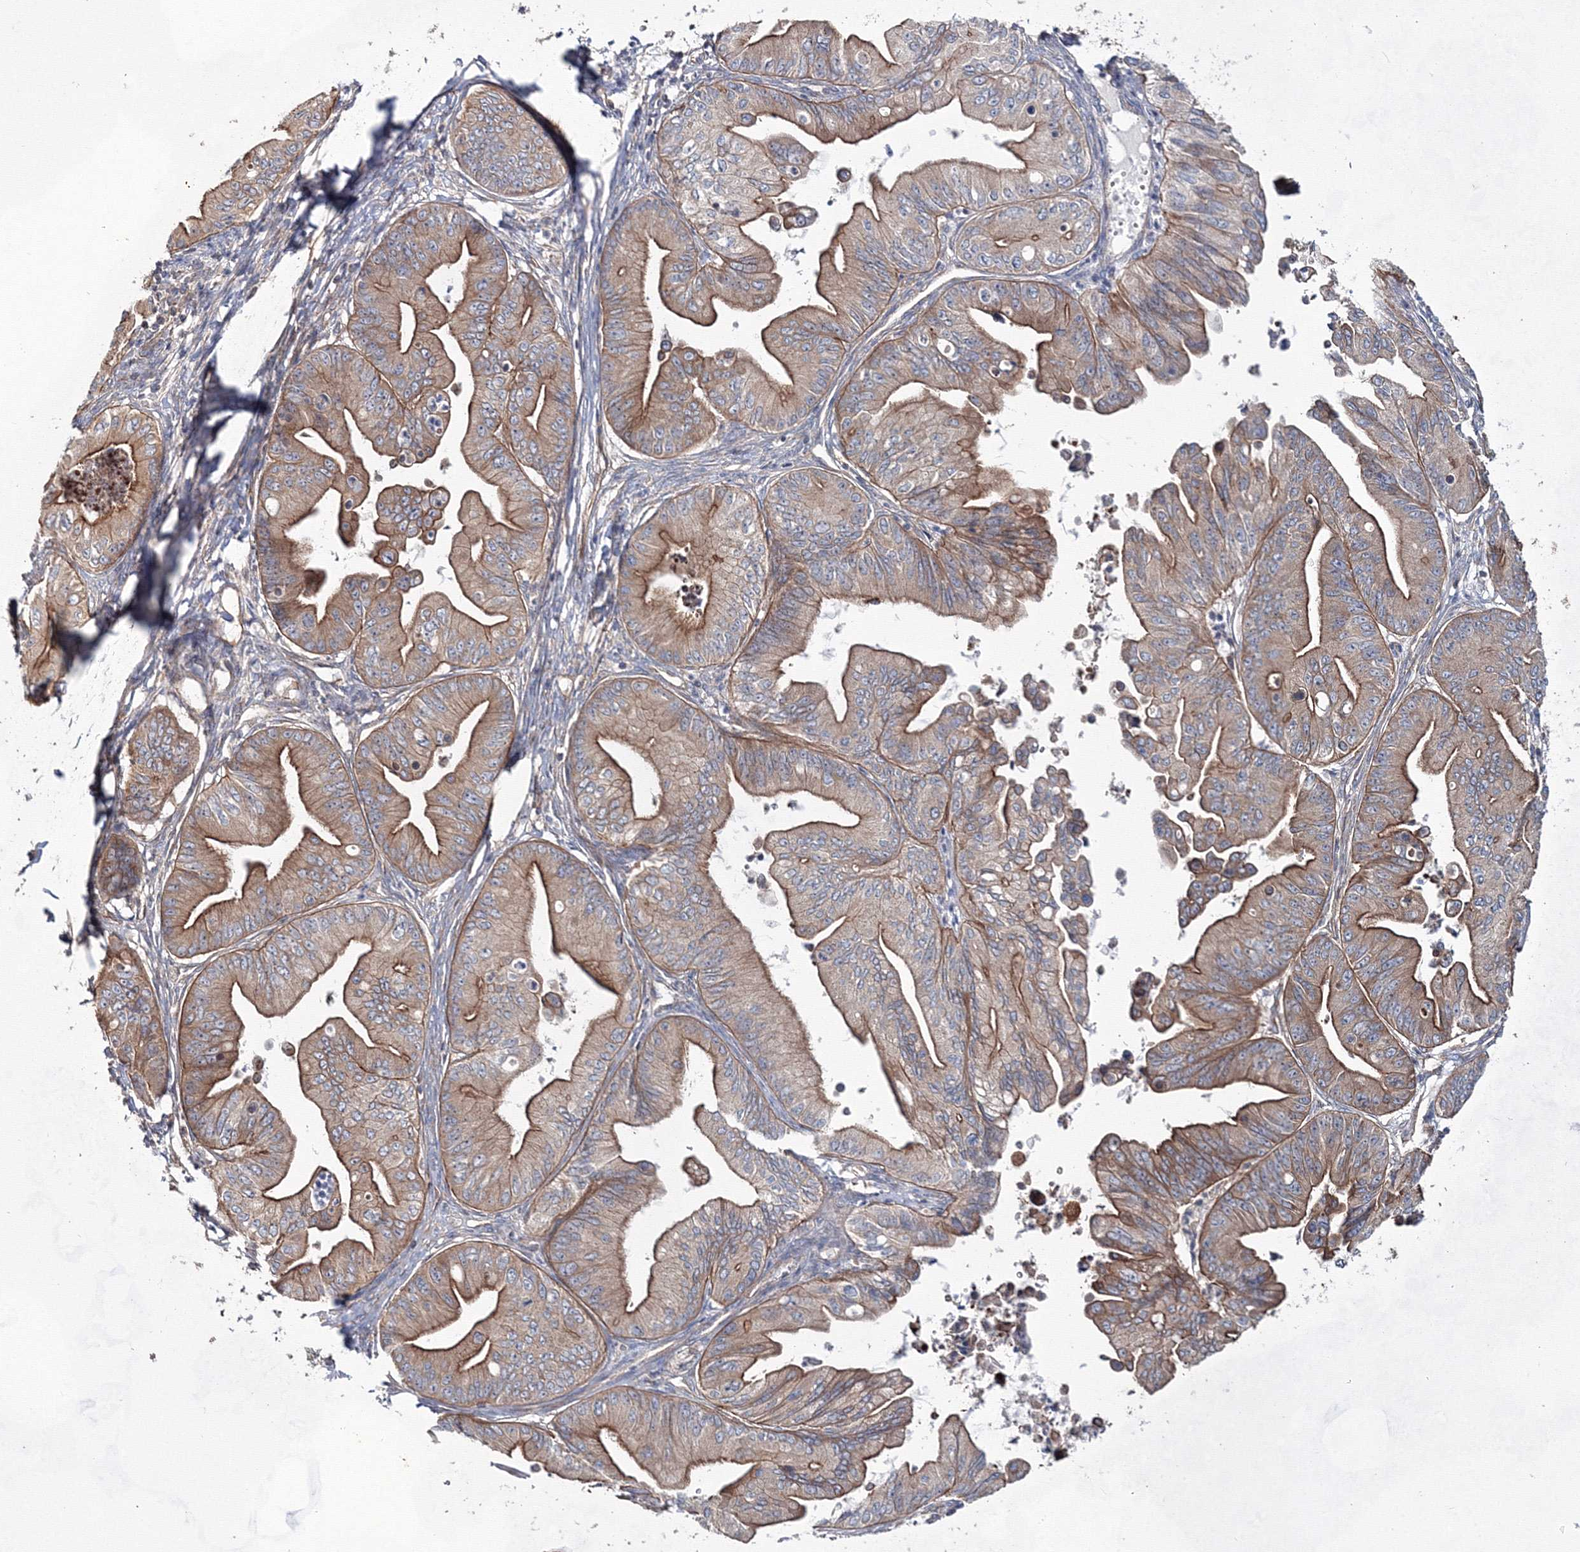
{"staining": {"intensity": "moderate", "quantity": ">75%", "location": "cytoplasmic/membranous"}, "tissue": "ovarian cancer", "cell_type": "Tumor cells", "image_type": "cancer", "snomed": [{"axis": "morphology", "description": "Cystadenocarcinoma, mucinous, NOS"}, {"axis": "topography", "description": "Ovary"}], "caption": "A high-resolution micrograph shows immunohistochemistry (IHC) staining of ovarian mucinous cystadenocarcinoma, which displays moderate cytoplasmic/membranous staining in about >75% of tumor cells.", "gene": "EXOC6", "patient": {"sex": "female", "age": 71}}